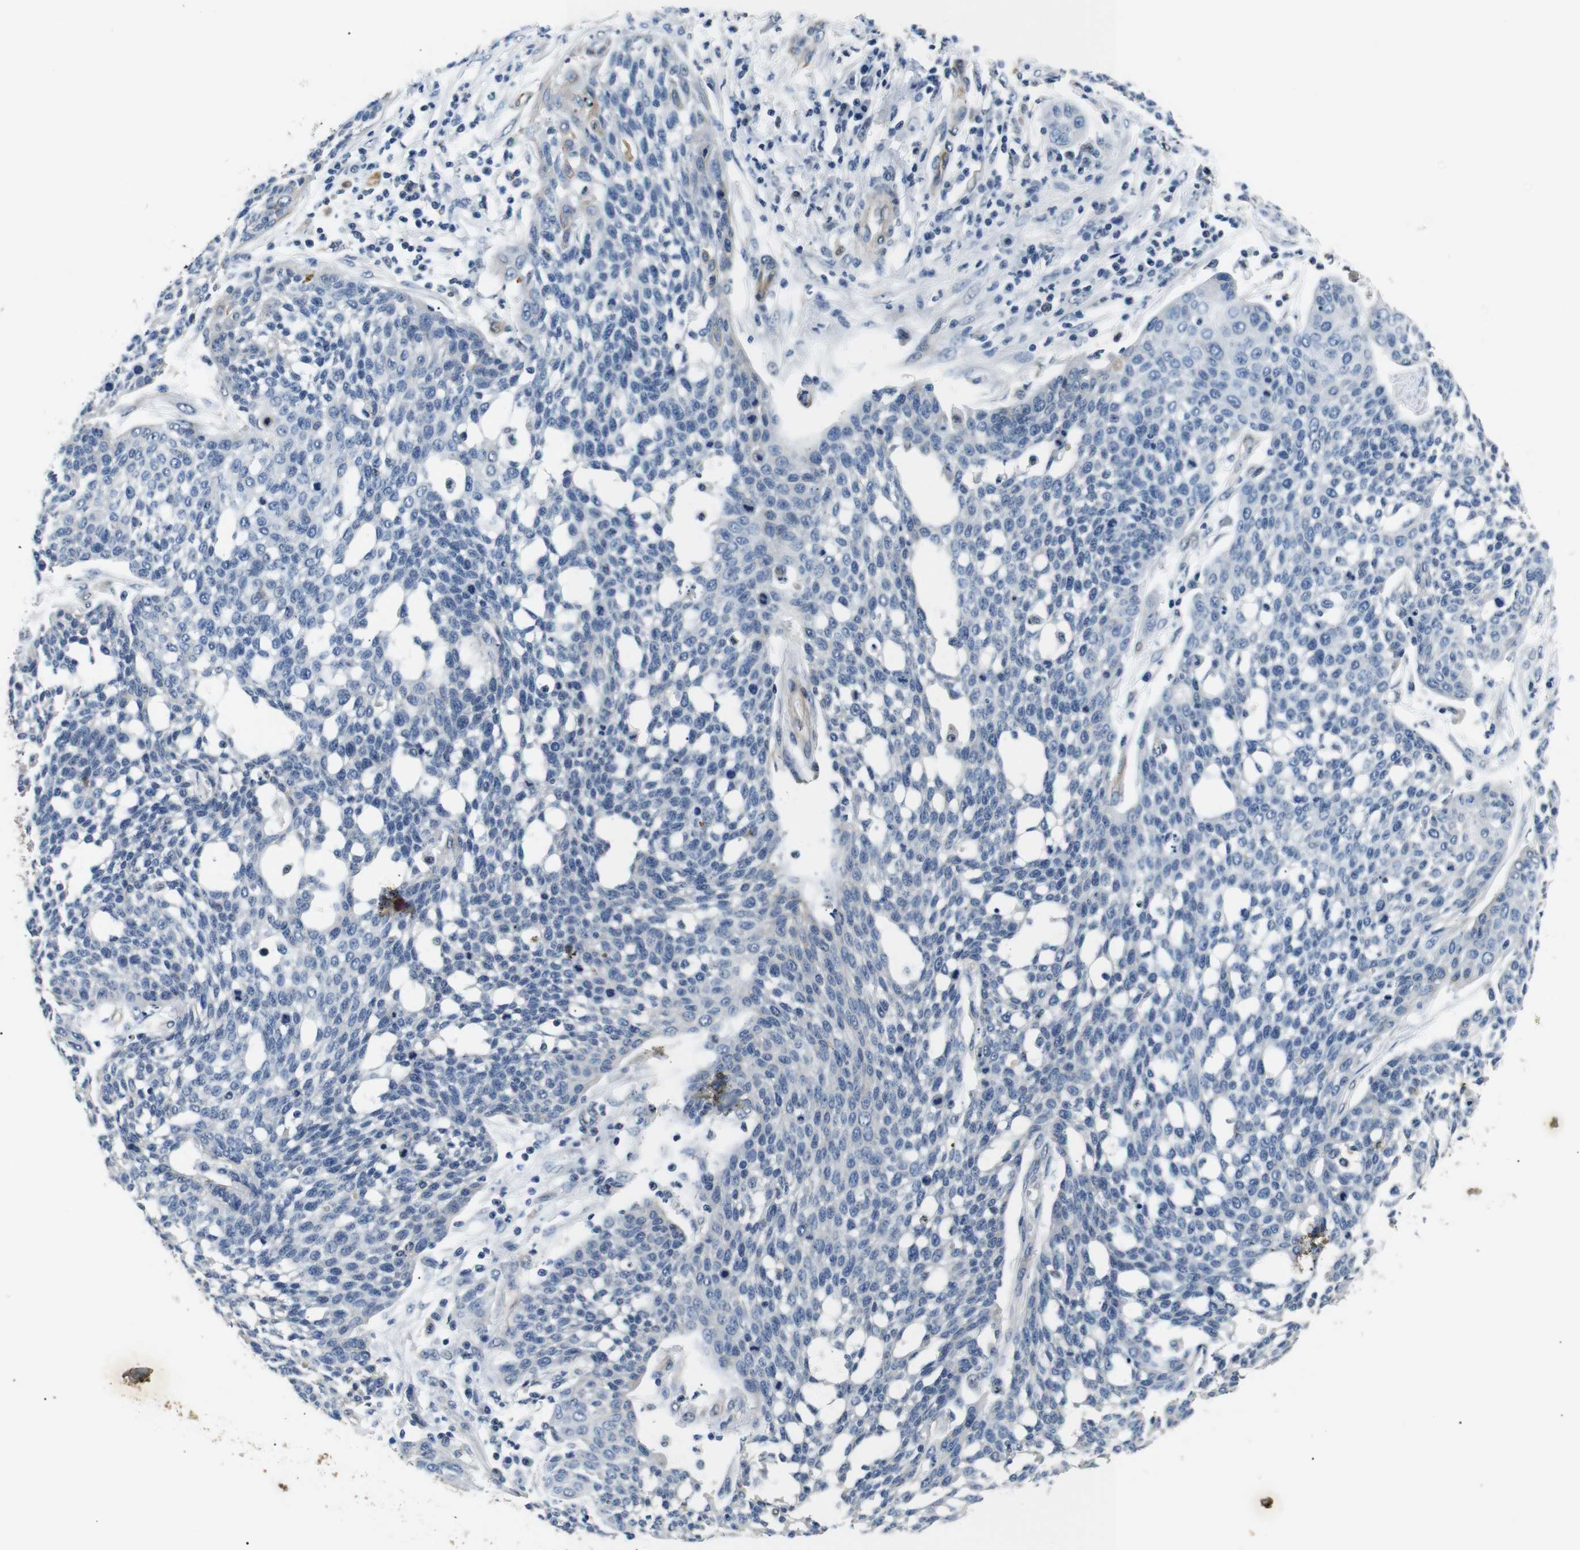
{"staining": {"intensity": "negative", "quantity": "none", "location": "none"}, "tissue": "cervical cancer", "cell_type": "Tumor cells", "image_type": "cancer", "snomed": [{"axis": "morphology", "description": "Squamous cell carcinoma, NOS"}, {"axis": "topography", "description": "Cervix"}], "caption": "Image shows no protein staining in tumor cells of cervical cancer (squamous cell carcinoma) tissue.", "gene": "TAFA1", "patient": {"sex": "female", "age": 34}}